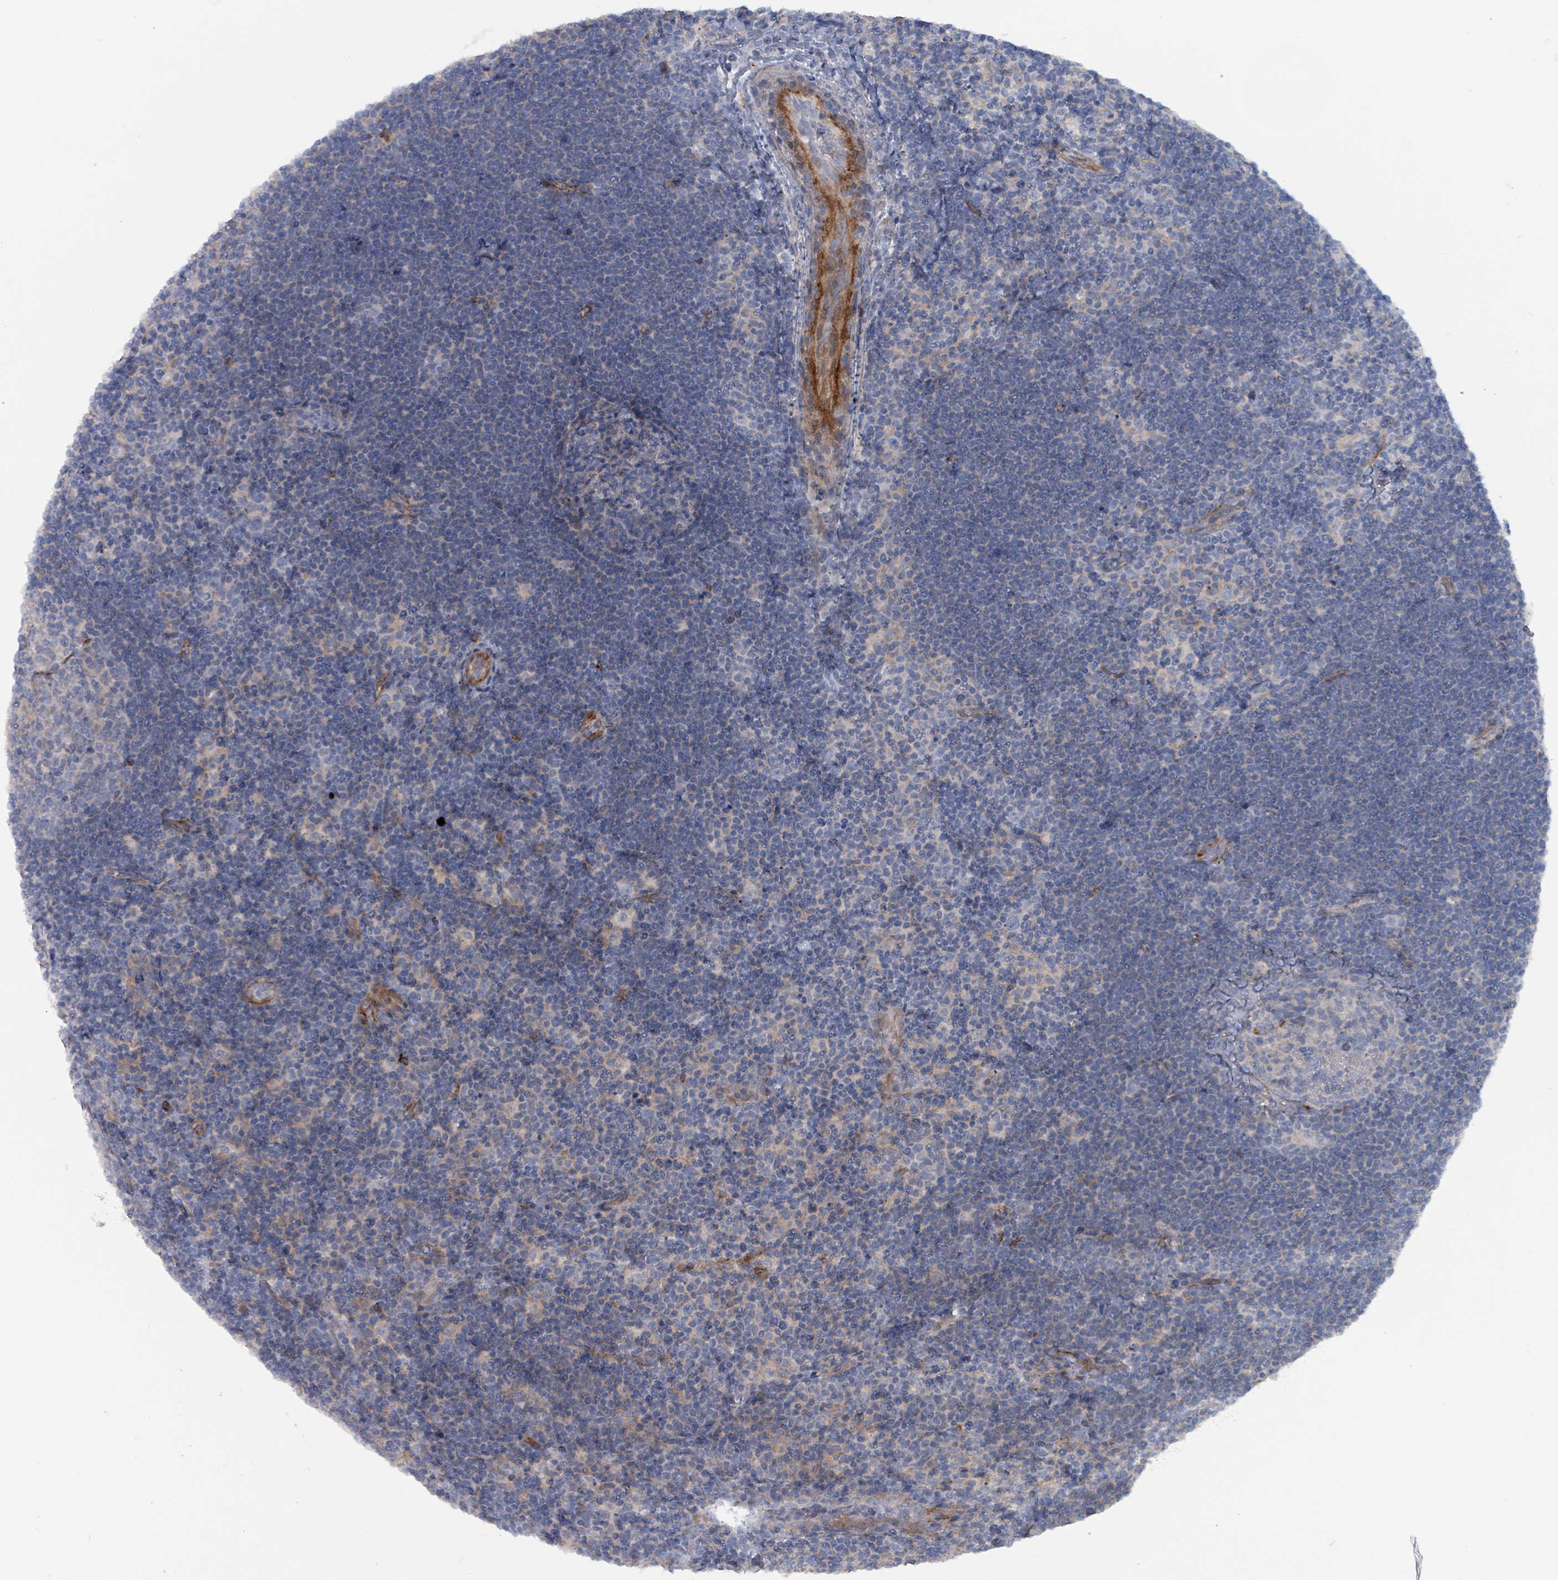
{"staining": {"intensity": "negative", "quantity": "none", "location": "none"}, "tissue": "lymphoma", "cell_type": "Tumor cells", "image_type": "cancer", "snomed": [{"axis": "morphology", "description": "Hodgkin's disease, NOS"}, {"axis": "topography", "description": "Lymph node"}], "caption": "This image is of Hodgkin's disease stained with immunohistochemistry (IHC) to label a protein in brown with the nuclei are counter-stained blue. There is no positivity in tumor cells. (DAB IHC visualized using brightfield microscopy, high magnification).", "gene": "TAAR5", "patient": {"sex": "female", "age": 57}}